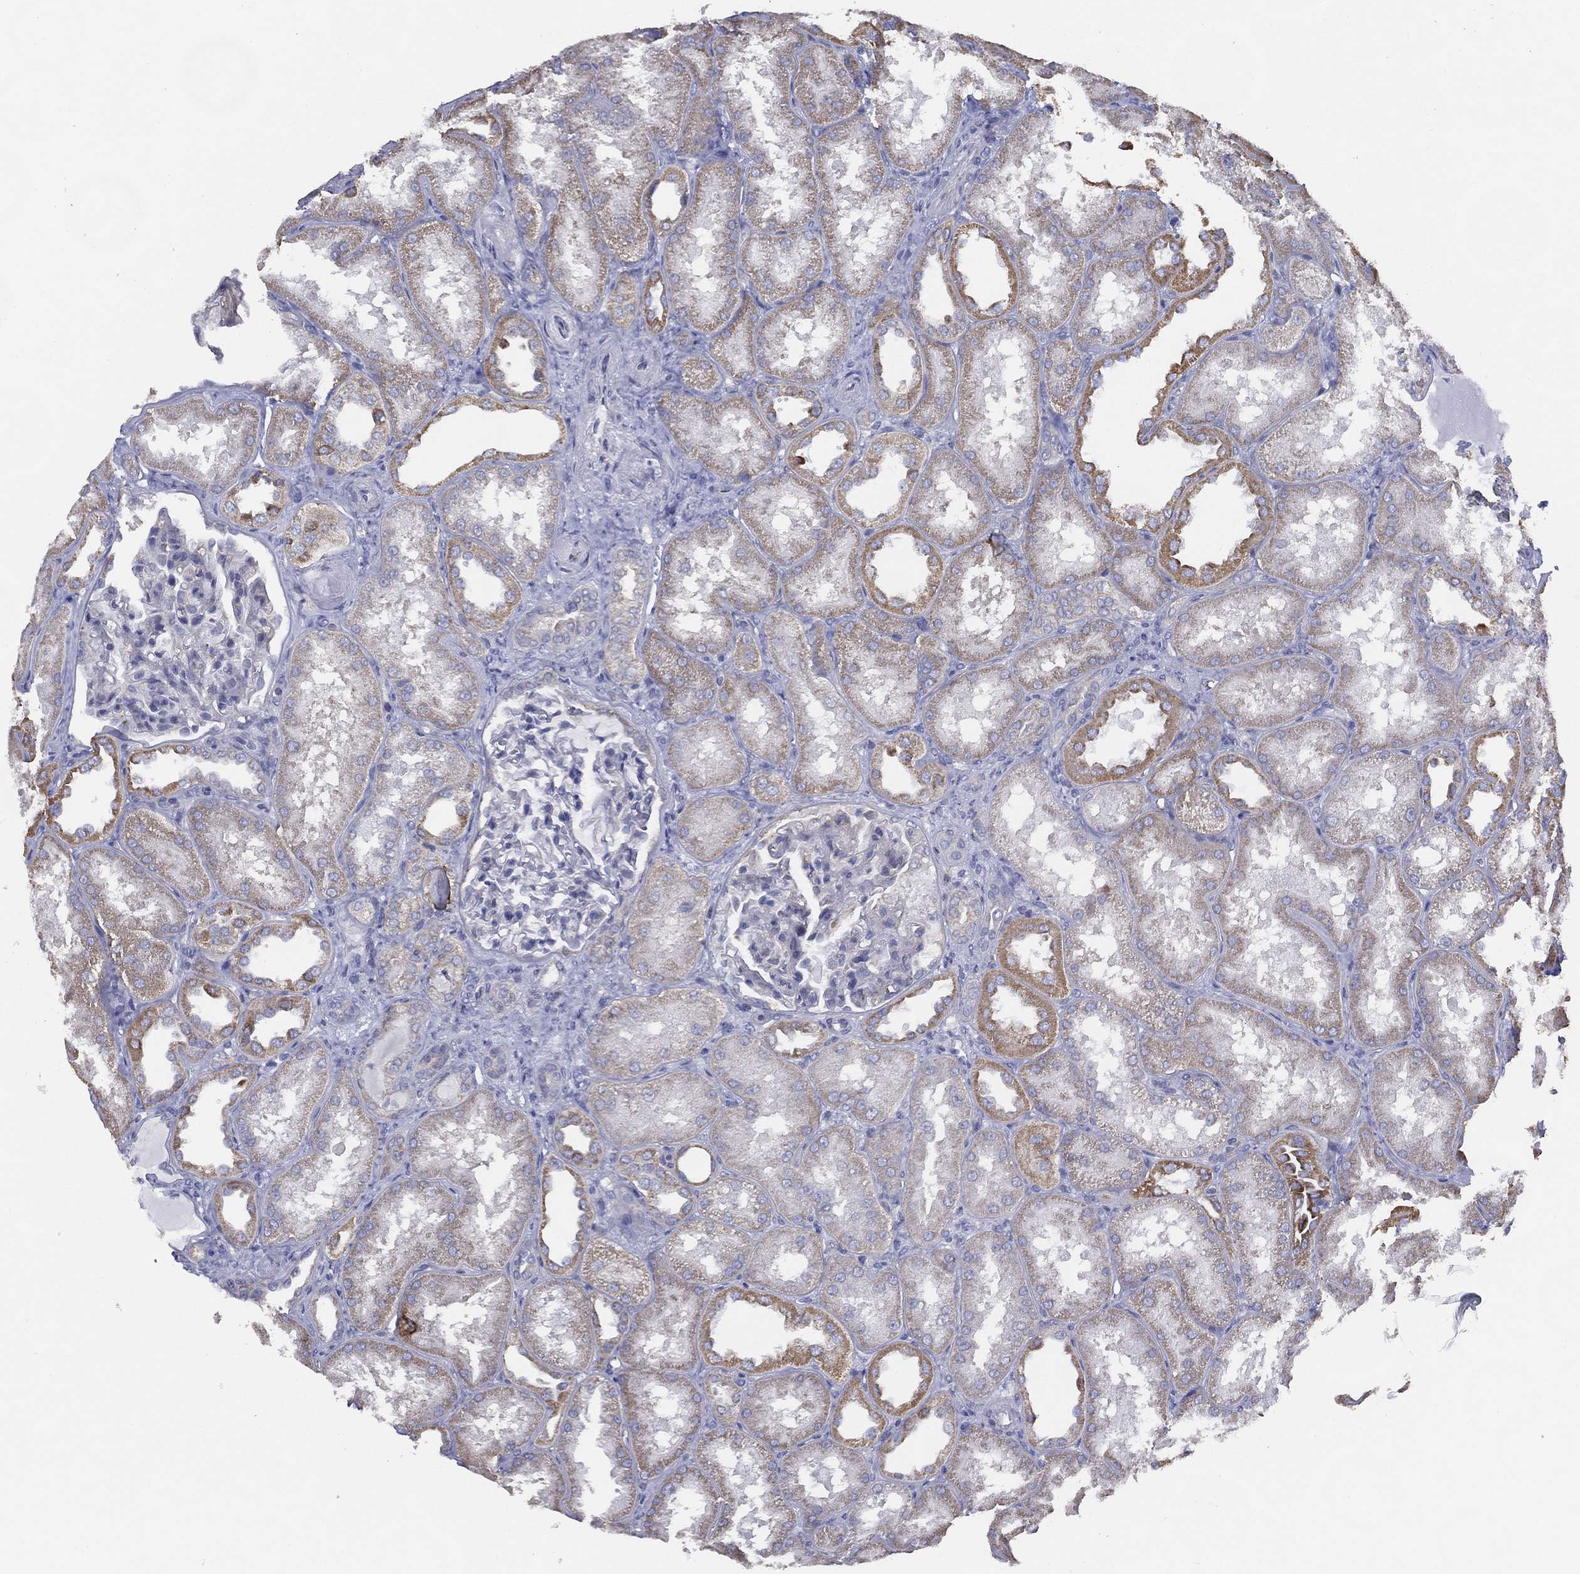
{"staining": {"intensity": "negative", "quantity": "none", "location": "none"}, "tissue": "kidney", "cell_type": "Cells in glomeruli", "image_type": "normal", "snomed": [{"axis": "morphology", "description": "Normal tissue, NOS"}, {"axis": "topography", "description": "Kidney"}], "caption": "There is no significant expression in cells in glomeruli of kidney.", "gene": "ZNF223", "patient": {"sex": "male", "age": 61}}